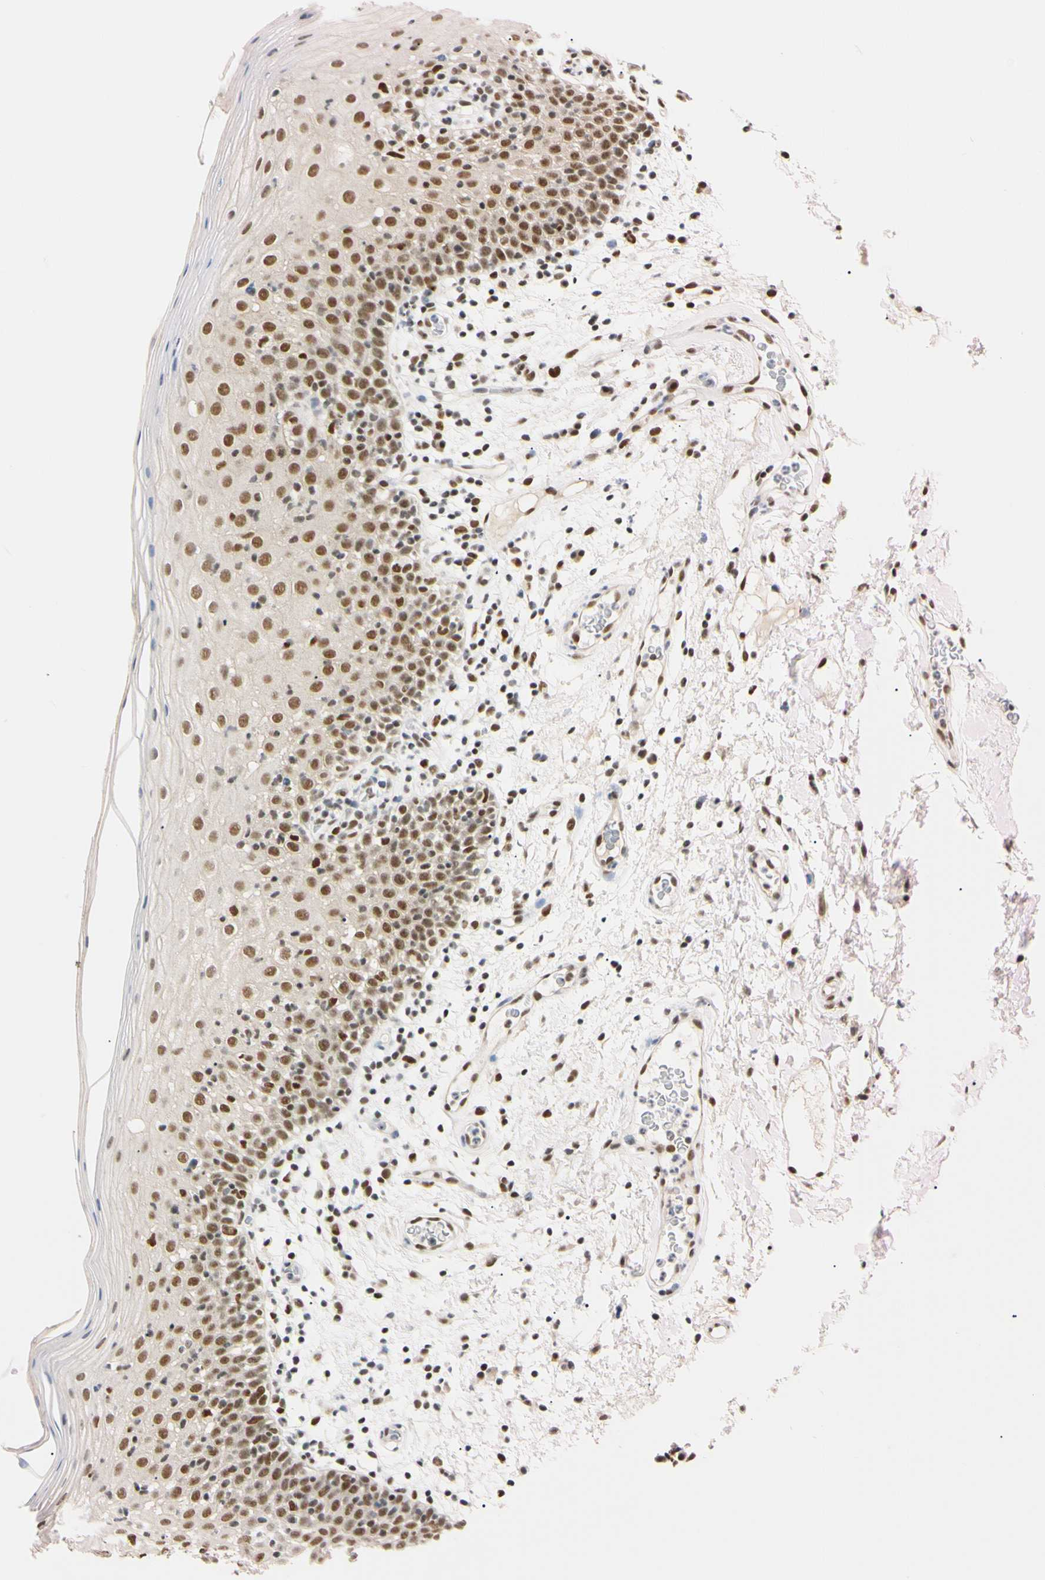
{"staining": {"intensity": "moderate", "quantity": ">75%", "location": "nuclear"}, "tissue": "oral mucosa", "cell_type": "Squamous epithelial cells", "image_type": "normal", "snomed": [{"axis": "morphology", "description": "Normal tissue, NOS"}, {"axis": "morphology", "description": "Squamous cell carcinoma, NOS"}, {"axis": "topography", "description": "Skeletal muscle"}, {"axis": "topography", "description": "Oral tissue"}], "caption": "High-magnification brightfield microscopy of unremarkable oral mucosa stained with DAB (3,3'-diaminobenzidine) (brown) and counterstained with hematoxylin (blue). squamous epithelial cells exhibit moderate nuclear expression is present in about>75% of cells. (DAB = brown stain, brightfield microscopy at high magnification).", "gene": "ZNF134", "patient": {"sex": "male", "age": 71}}